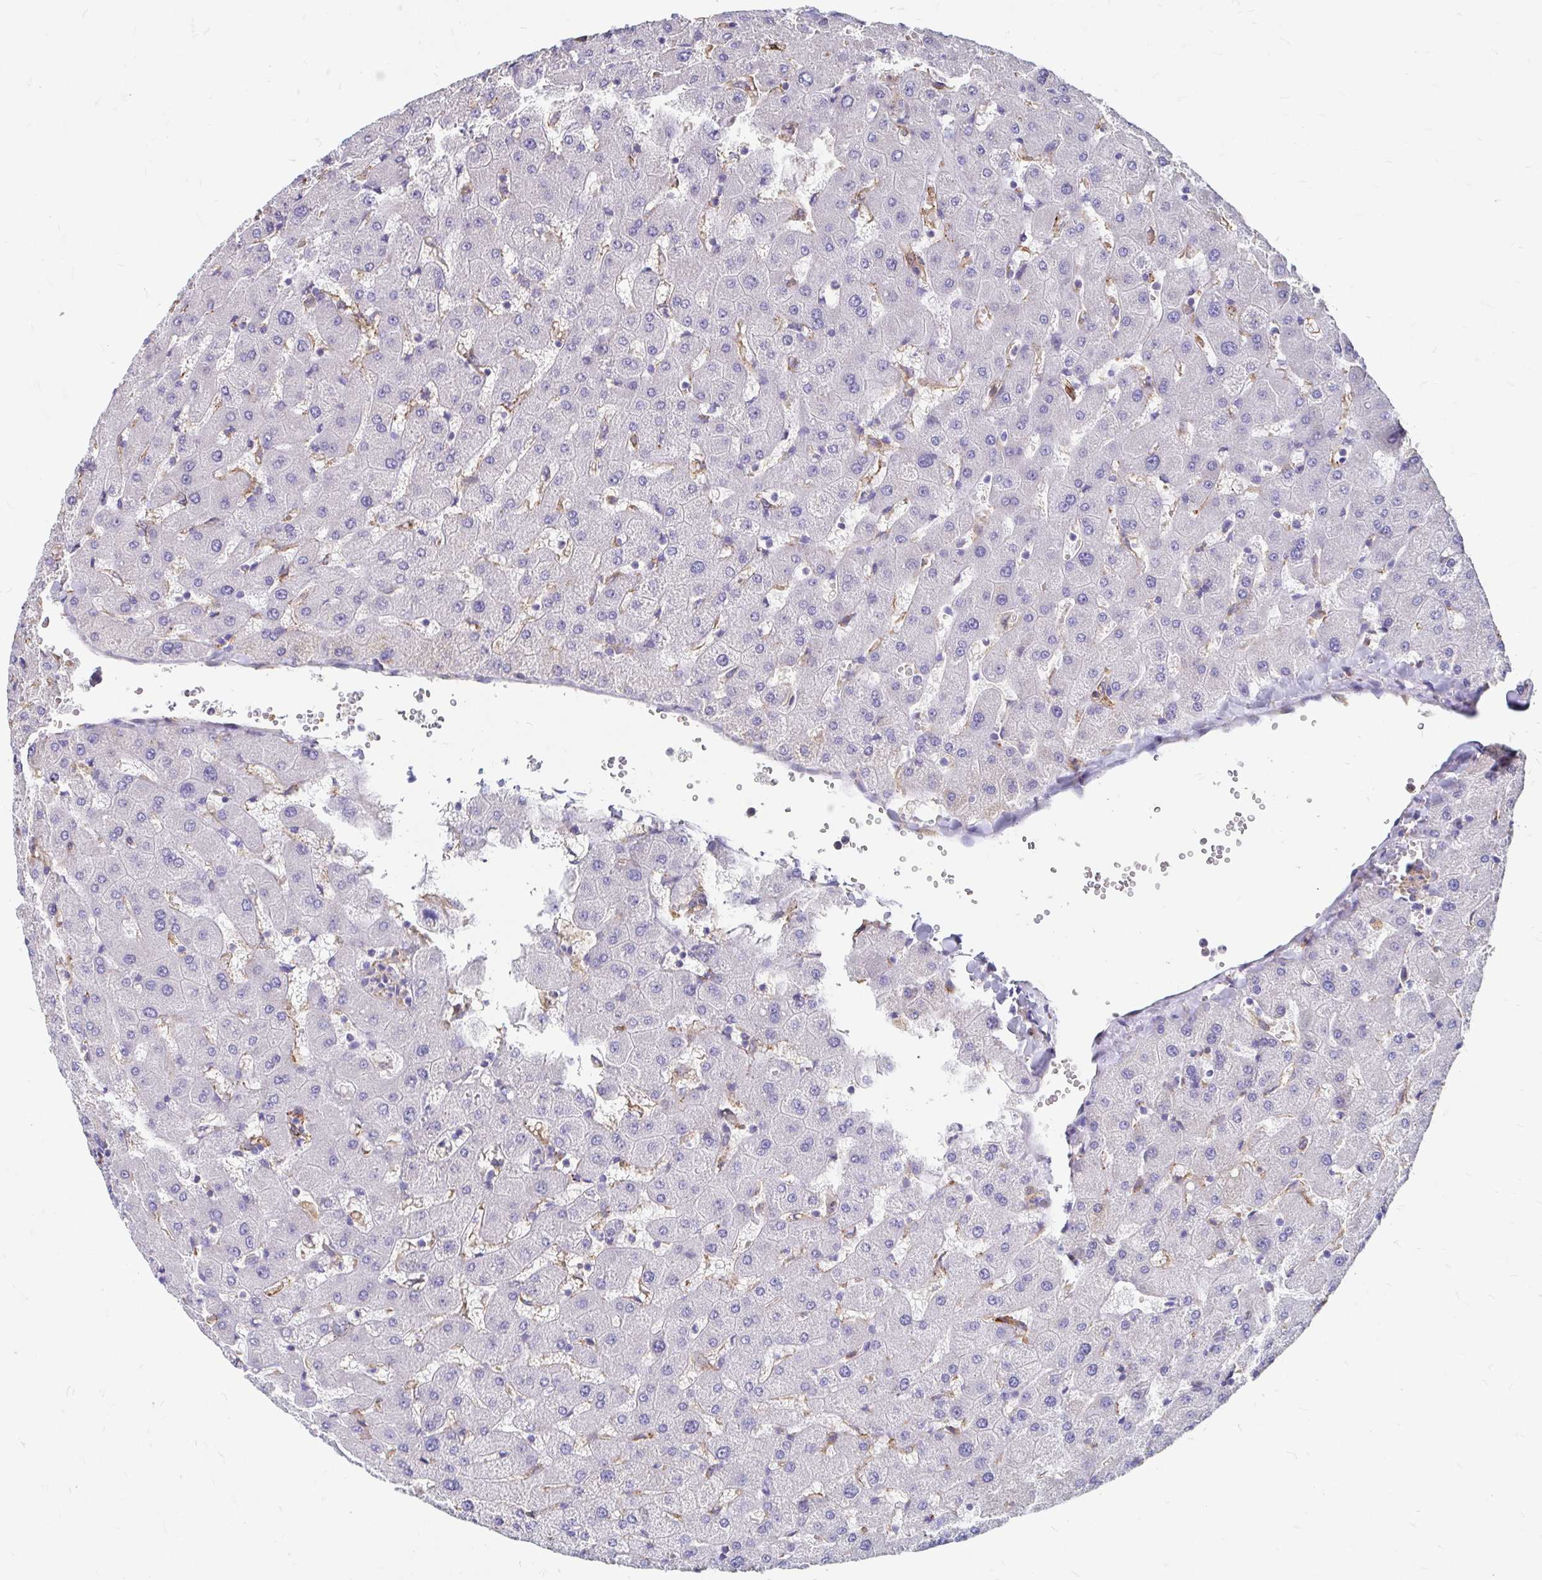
{"staining": {"intensity": "negative", "quantity": "none", "location": "none"}, "tissue": "liver", "cell_type": "Cholangiocytes", "image_type": "normal", "snomed": [{"axis": "morphology", "description": "Normal tissue, NOS"}, {"axis": "topography", "description": "Liver"}], "caption": "An IHC micrograph of unremarkable liver is shown. There is no staining in cholangiocytes of liver. The staining is performed using DAB brown chromogen with nuclei counter-stained in using hematoxylin.", "gene": "CDKL1", "patient": {"sex": "female", "age": 63}}